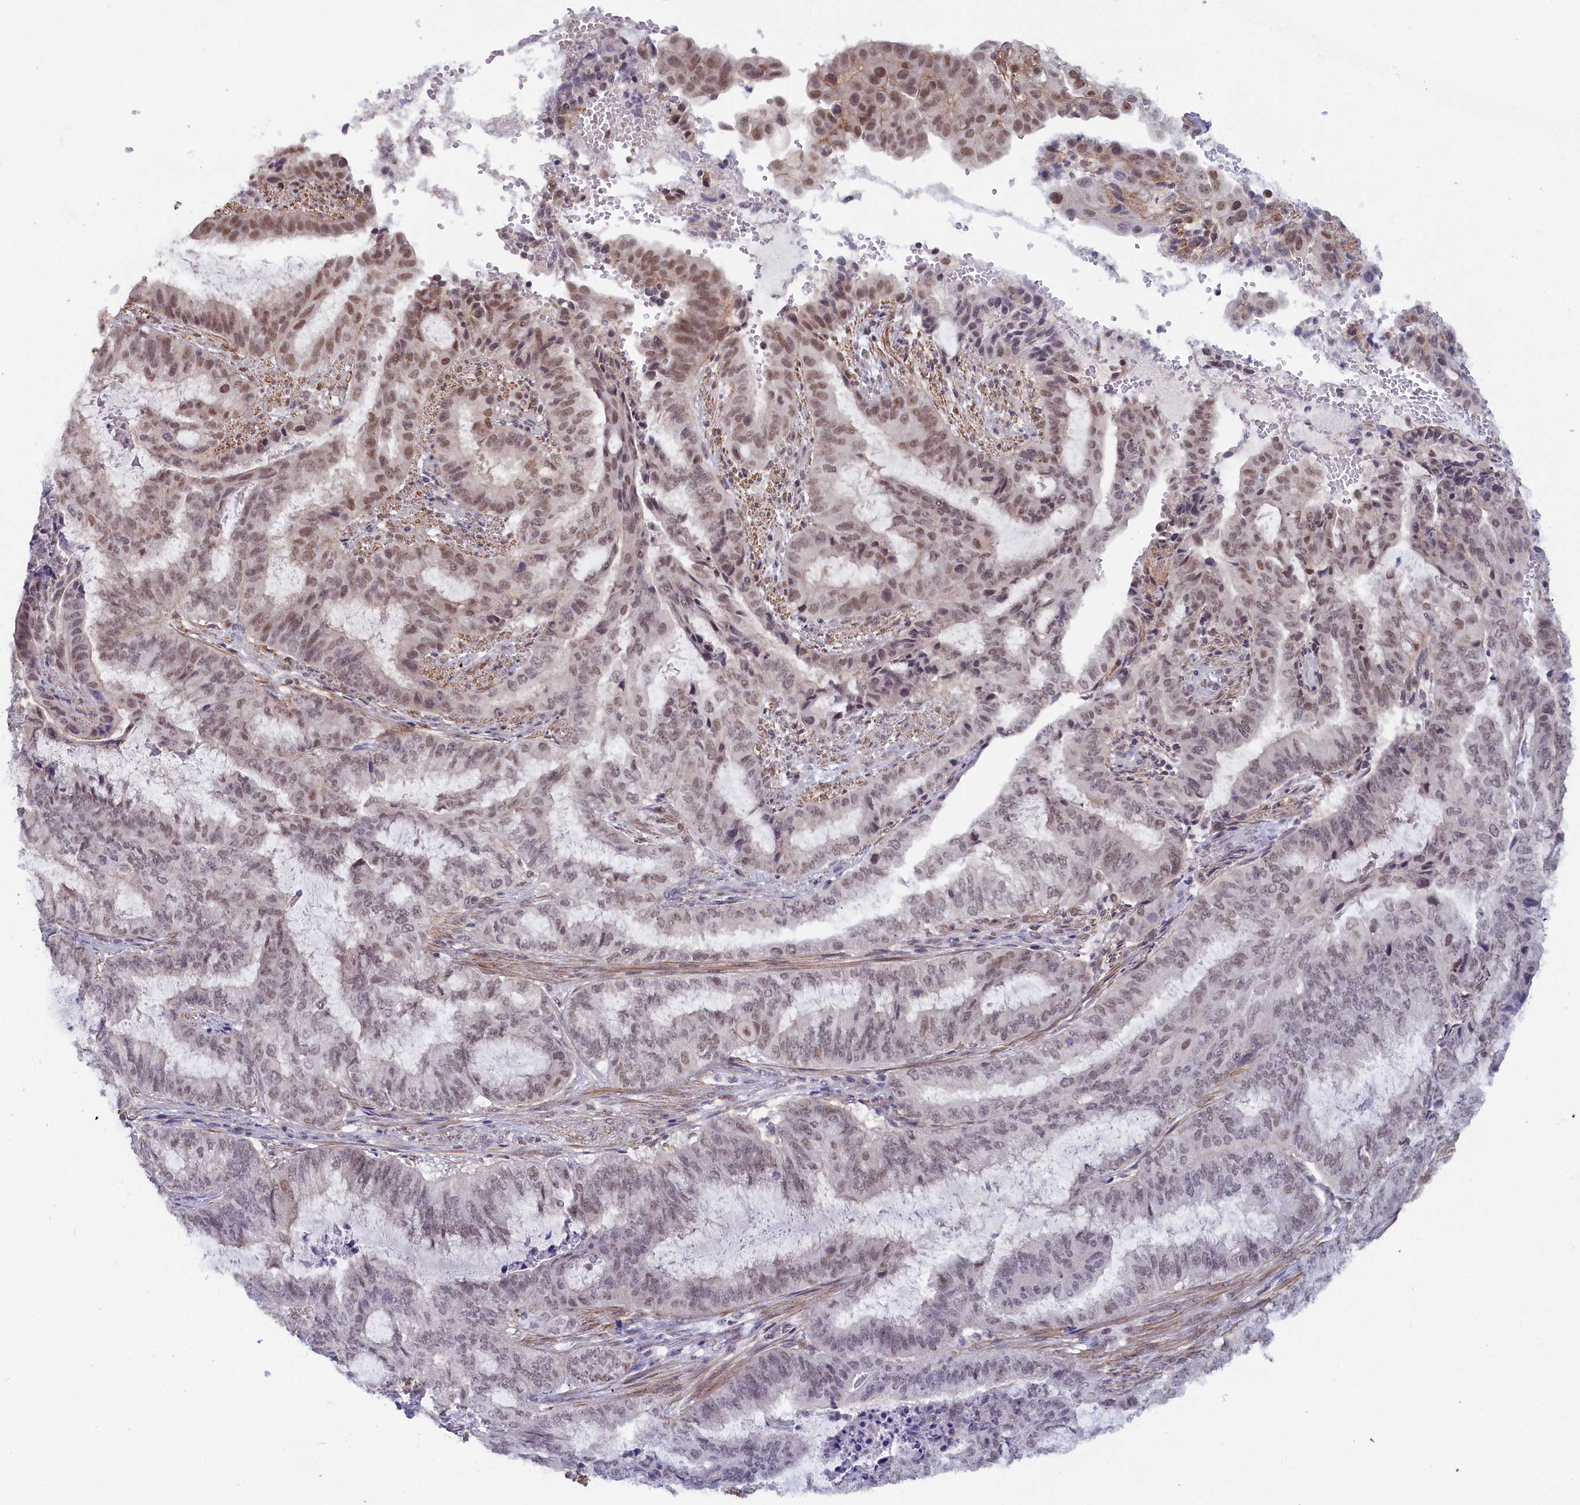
{"staining": {"intensity": "moderate", "quantity": "<25%", "location": "nuclear"}, "tissue": "endometrial cancer", "cell_type": "Tumor cells", "image_type": "cancer", "snomed": [{"axis": "morphology", "description": "Adenocarcinoma, NOS"}, {"axis": "topography", "description": "Endometrium"}], "caption": "Immunohistochemistry of endometrial cancer reveals low levels of moderate nuclear staining in approximately <25% of tumor cells.", "gene": "INTS14", "patient": {"sex": "female", "age": 51}}